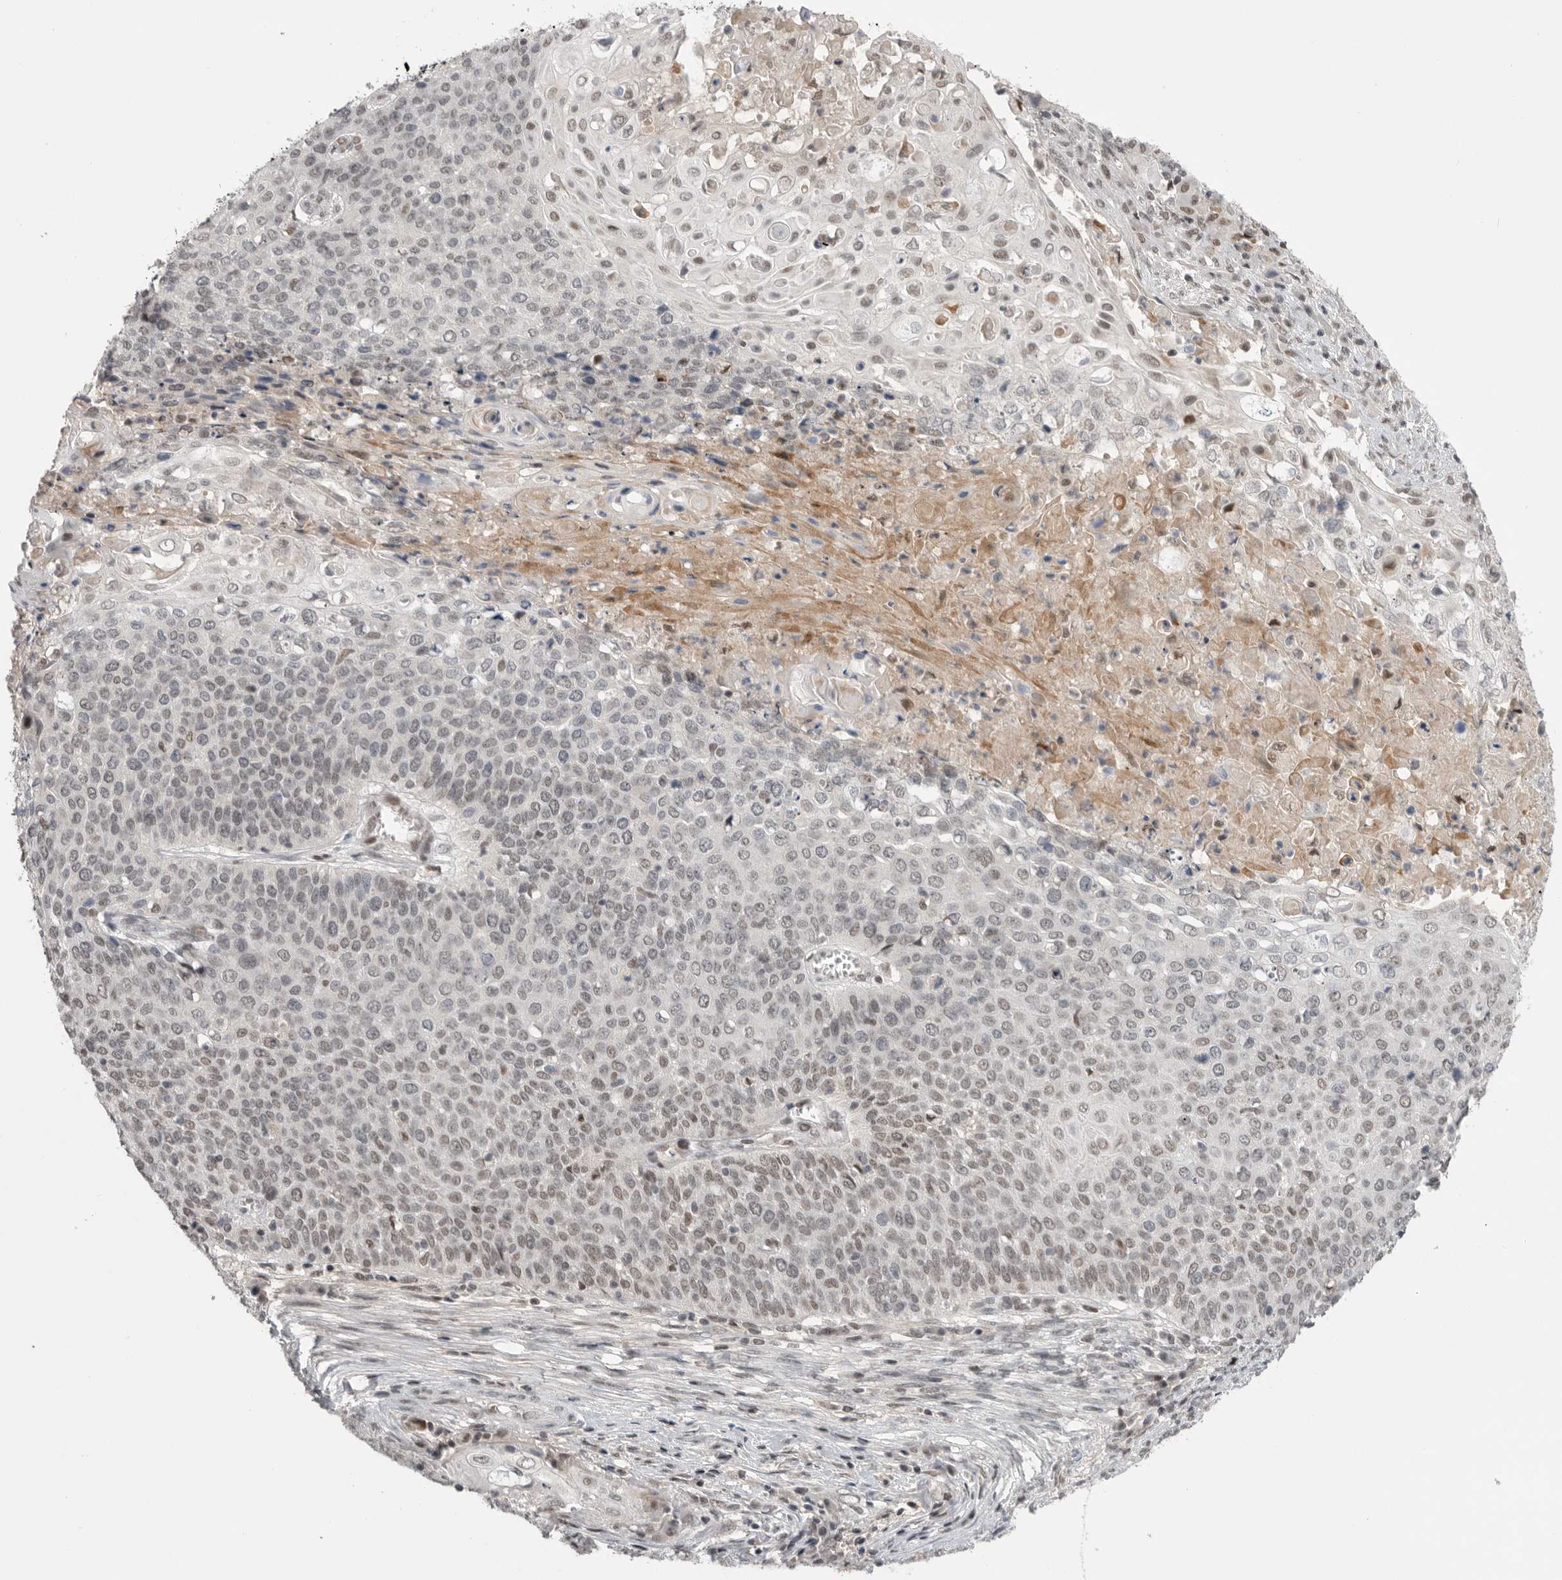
{"staining": {"intensity": "weak", "quantity": "25%-75%", "location": "nuclear"}, "tissue": "cervical cancer", "cell_type": "Tumor cells", "image_type": "cancer", "snomed": [{"axis": "morphology", "description": "Squamous cell carcinoma, NOS"}, {"axis": "topography", "description": "Cervix"}], "caption": "IHC histopathology image of human cervical cancer (squamous cell carcinoma) stained for a protein (brown), which exhibits low levels of weak nuclear positivity in about 25%-75% of tumor cells.", "gene": "POU5F1", "patient": {"sex": "female", "age": 39}}